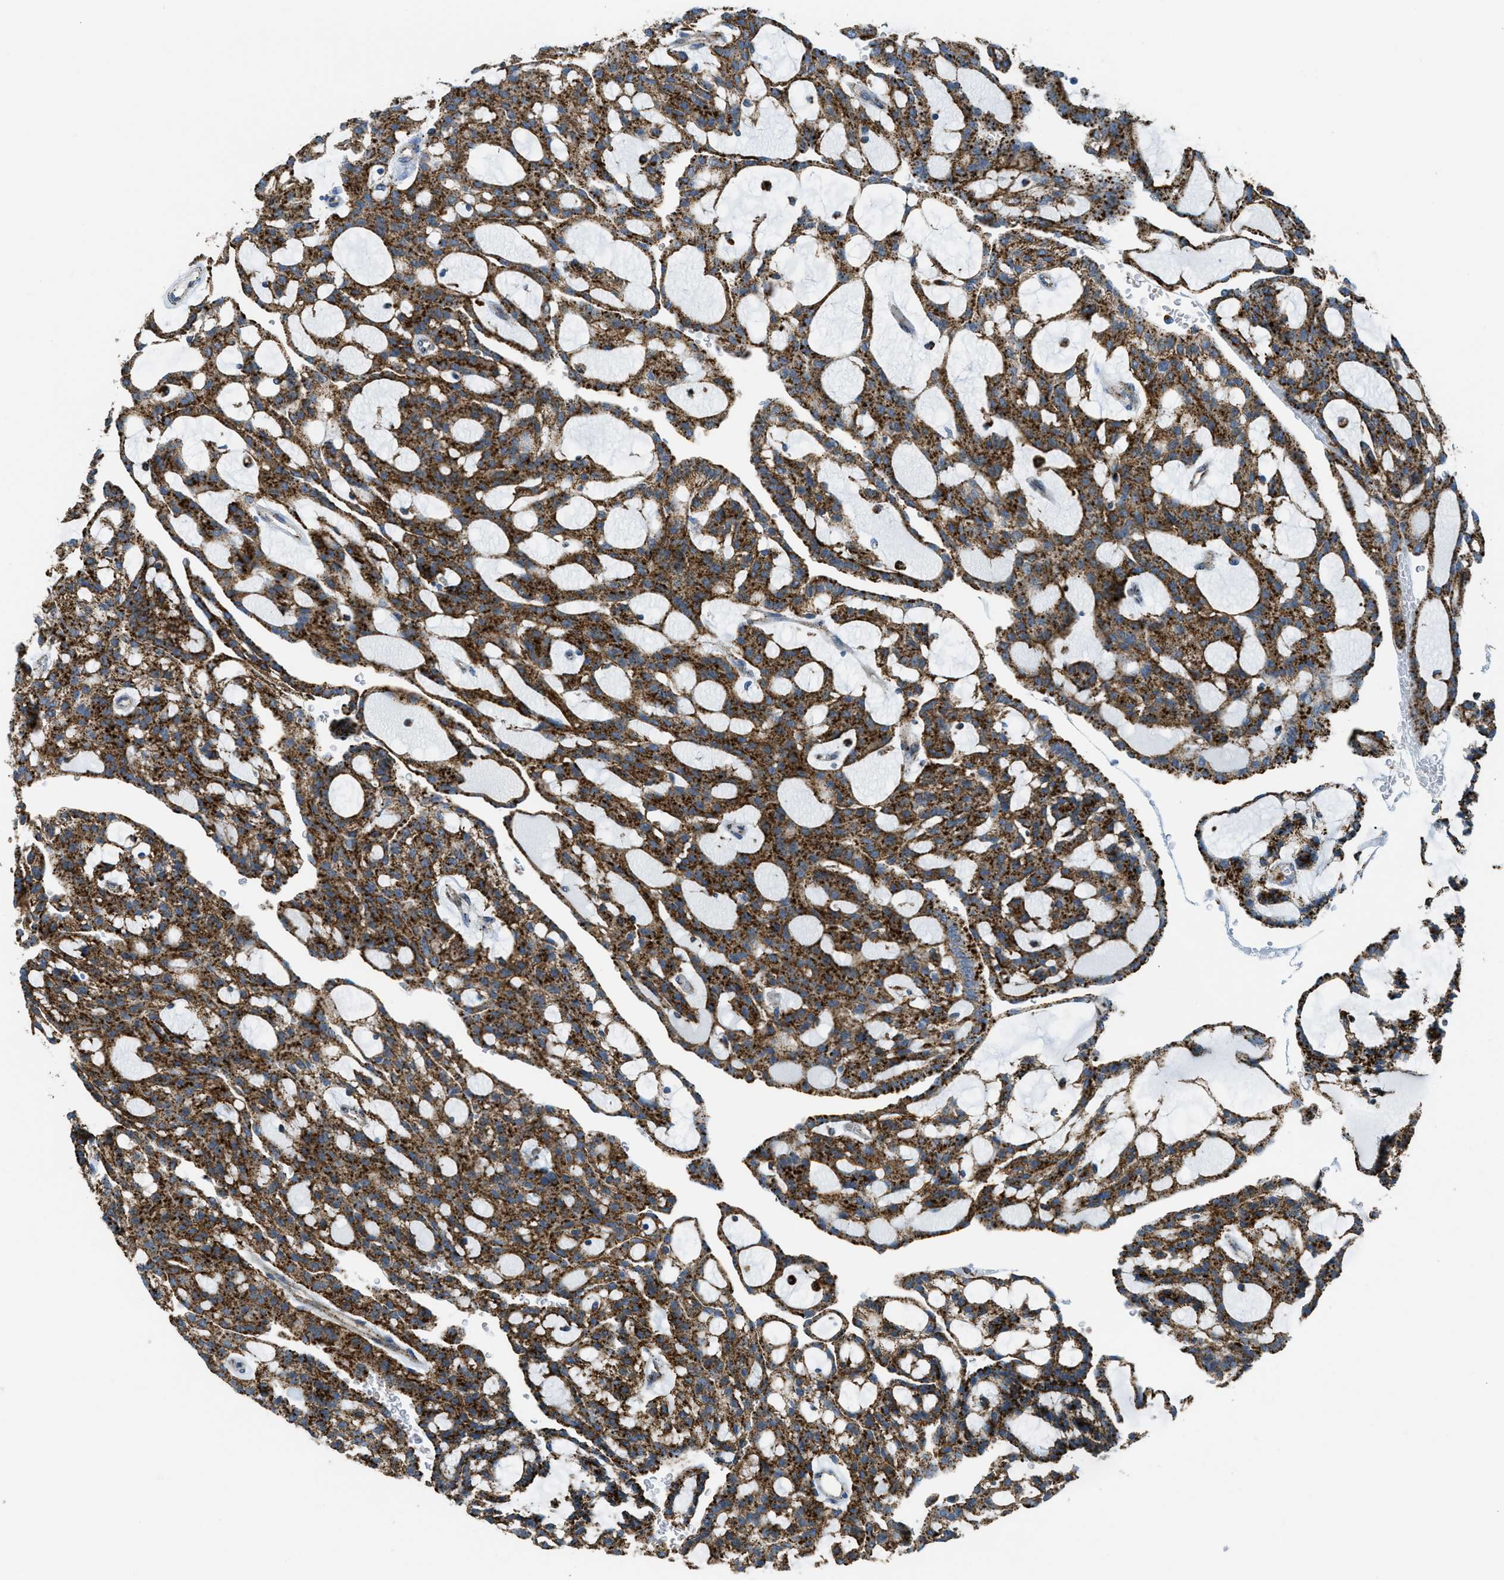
{"staining": {"intensity": "strong", "quantity": ">75%", "location": "cytoplasmic/membranous"}, "tissue": "renal cancer", "cell_type": "Tumor cells", "image_type": "cancer", "snomed": [{"axis": "morphology", "description": "Adenocarcinoma, NOS"}, {"axis": "topography", "description": "Kidney"}], "caption": "High-power microscopy captured an IHC photomicrograph of renal cancer, revealing strong cytoplasmic/membranous expression in approximately >75% of tumor cells.", "gene": "SCARB2", "patient": {"sex": "male", "age": 63}}